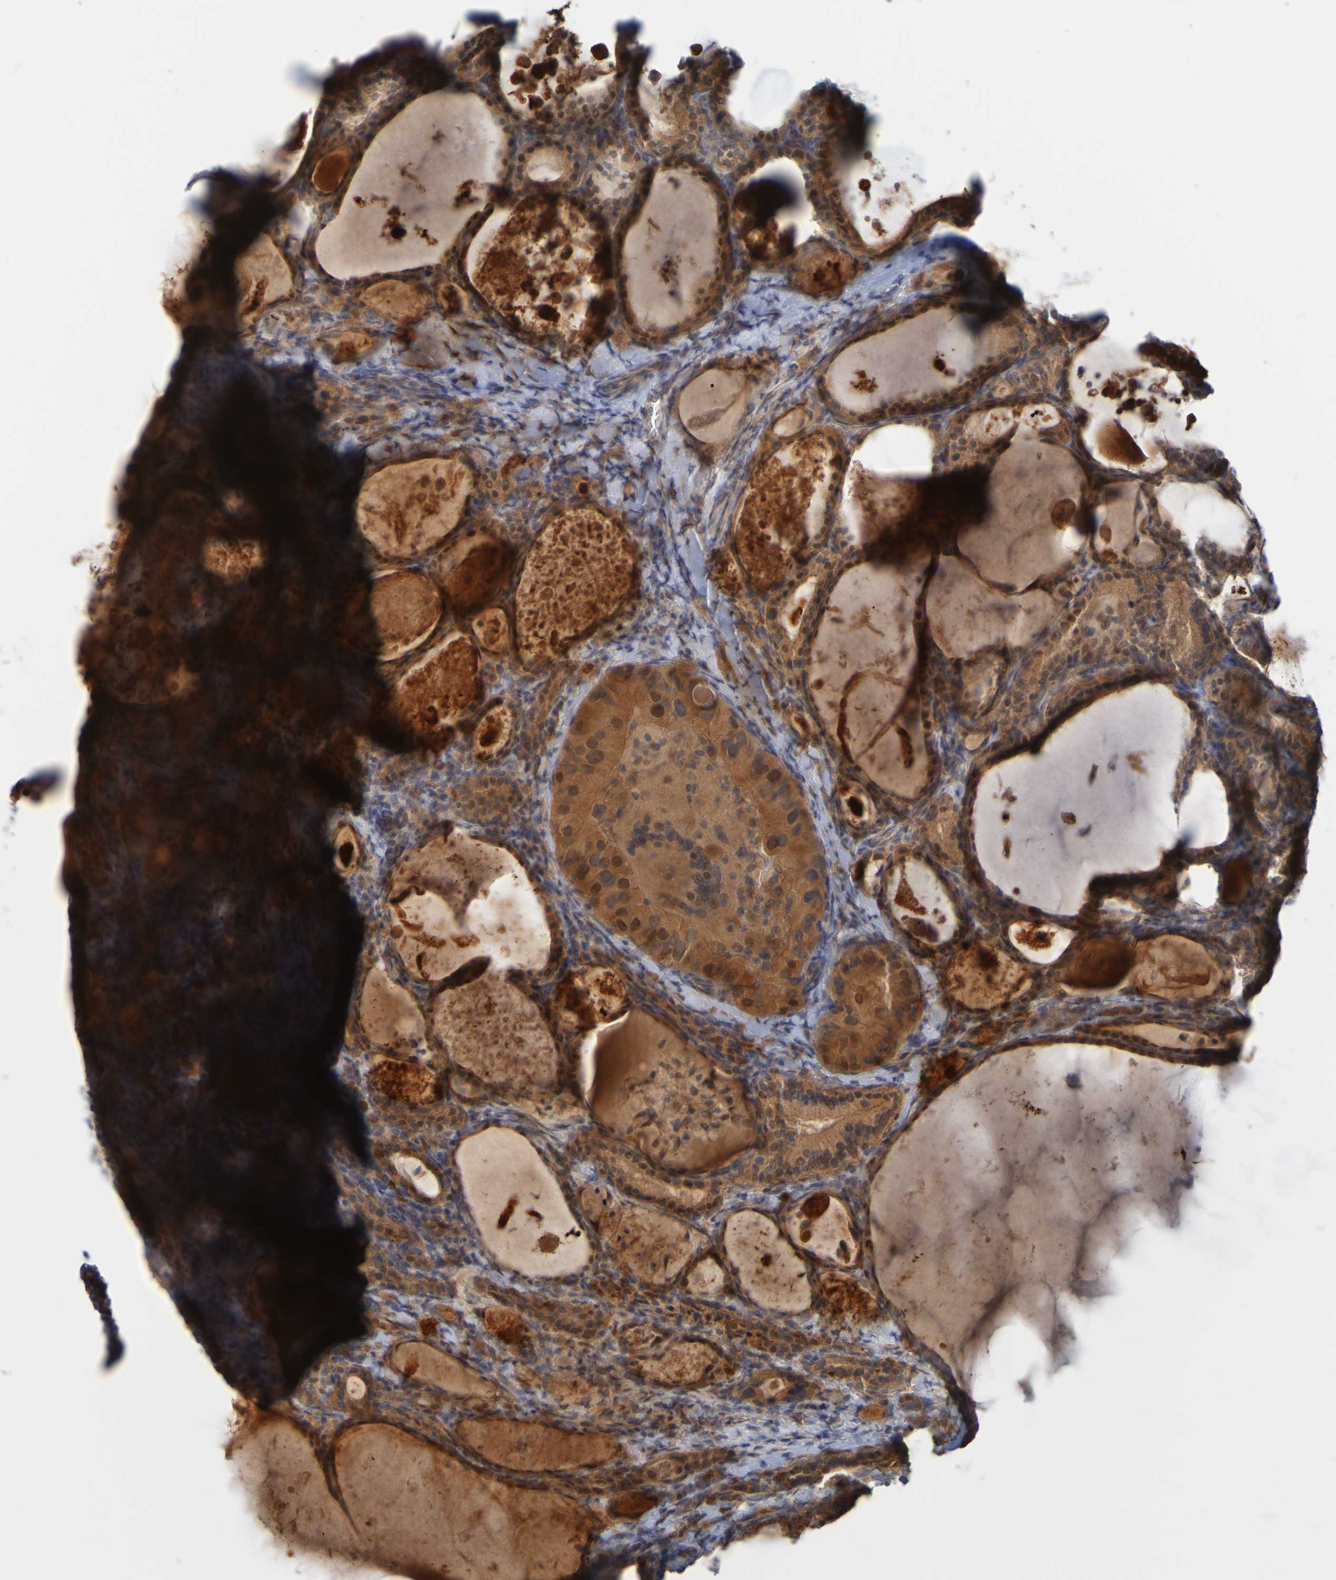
{"staining": {"intensity": "strong", "quantity": ">75%", "location": "cytoplasmic/membranous,nuclear"}, "tissue": "thyroid cancer", "cell_type": "Tumor cells", "image_type": "cancer", "snomed": [{"axis": "morphology", "description": "Papillary adenocarcinoma, NOS"}, {"axis": "topography", "description": "Thyroid gland"}], "caption": "This image shows immunohistochemistry staining of human thyroid papillary adenocarcinoma, with high strong cytoplasmic/membranous and nuclear positivity in about >75% of tumor cells.", "gene": "NAV2", "patient": {"sex": "female", "age": 42}}